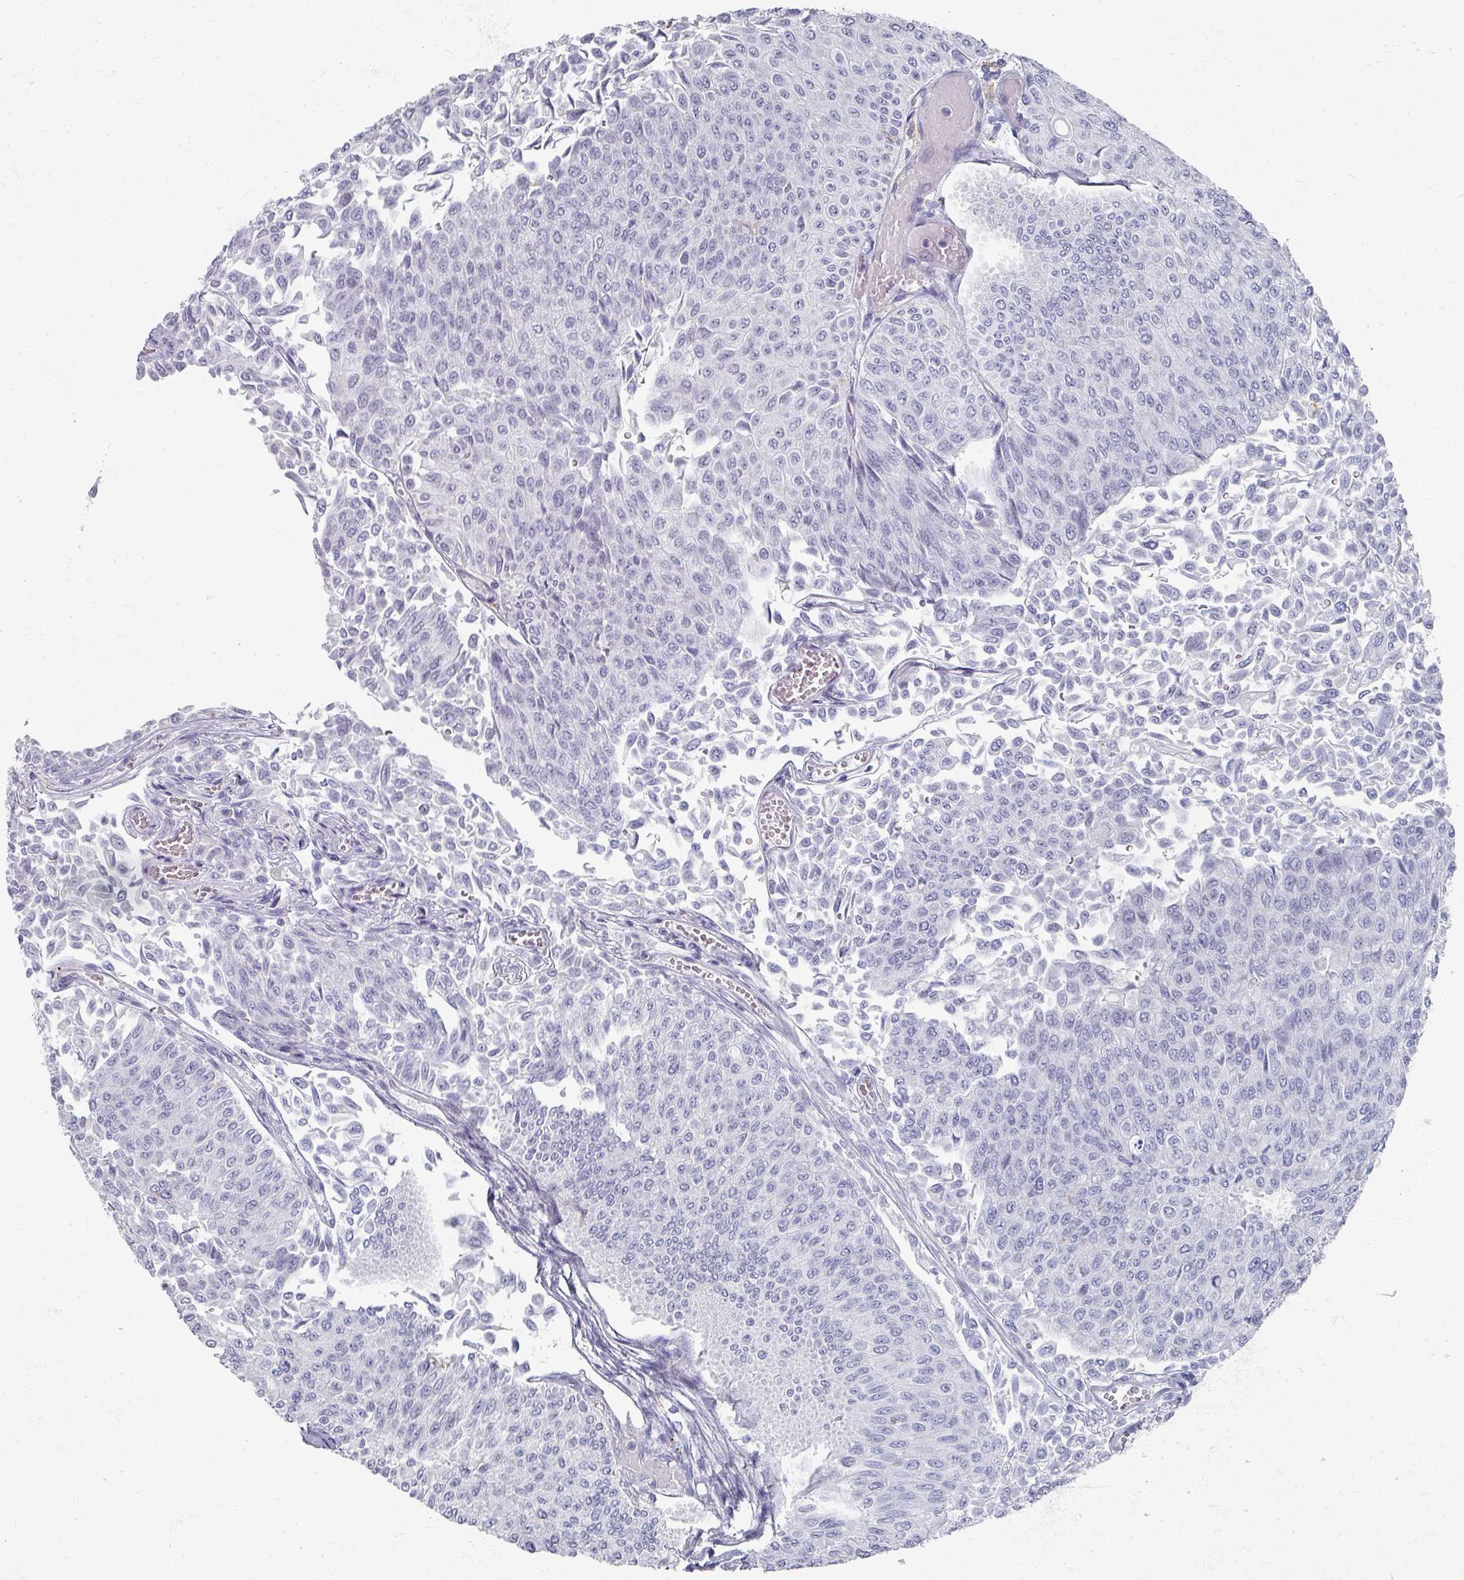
{"staining": {"intensity": "negative", "quantity": "none", "location": "none"}, "tissue": "urothelial cancer", "cell_type": "Tumor cells", "image_type": "cancer", "snomed": [{"axis": "morphology", "description": "Urothelial carcinoma, NOS"}, {"axis": "topography", "description": "Urinary bladder"}], "caption": "The immunohistochemistry micrograph has no significant staining in tumor cells of urothelial cancer tissue. Nuclei are stained in blue.", "gene": "OMG", "patient": {"sex": "male", "age": 59}}